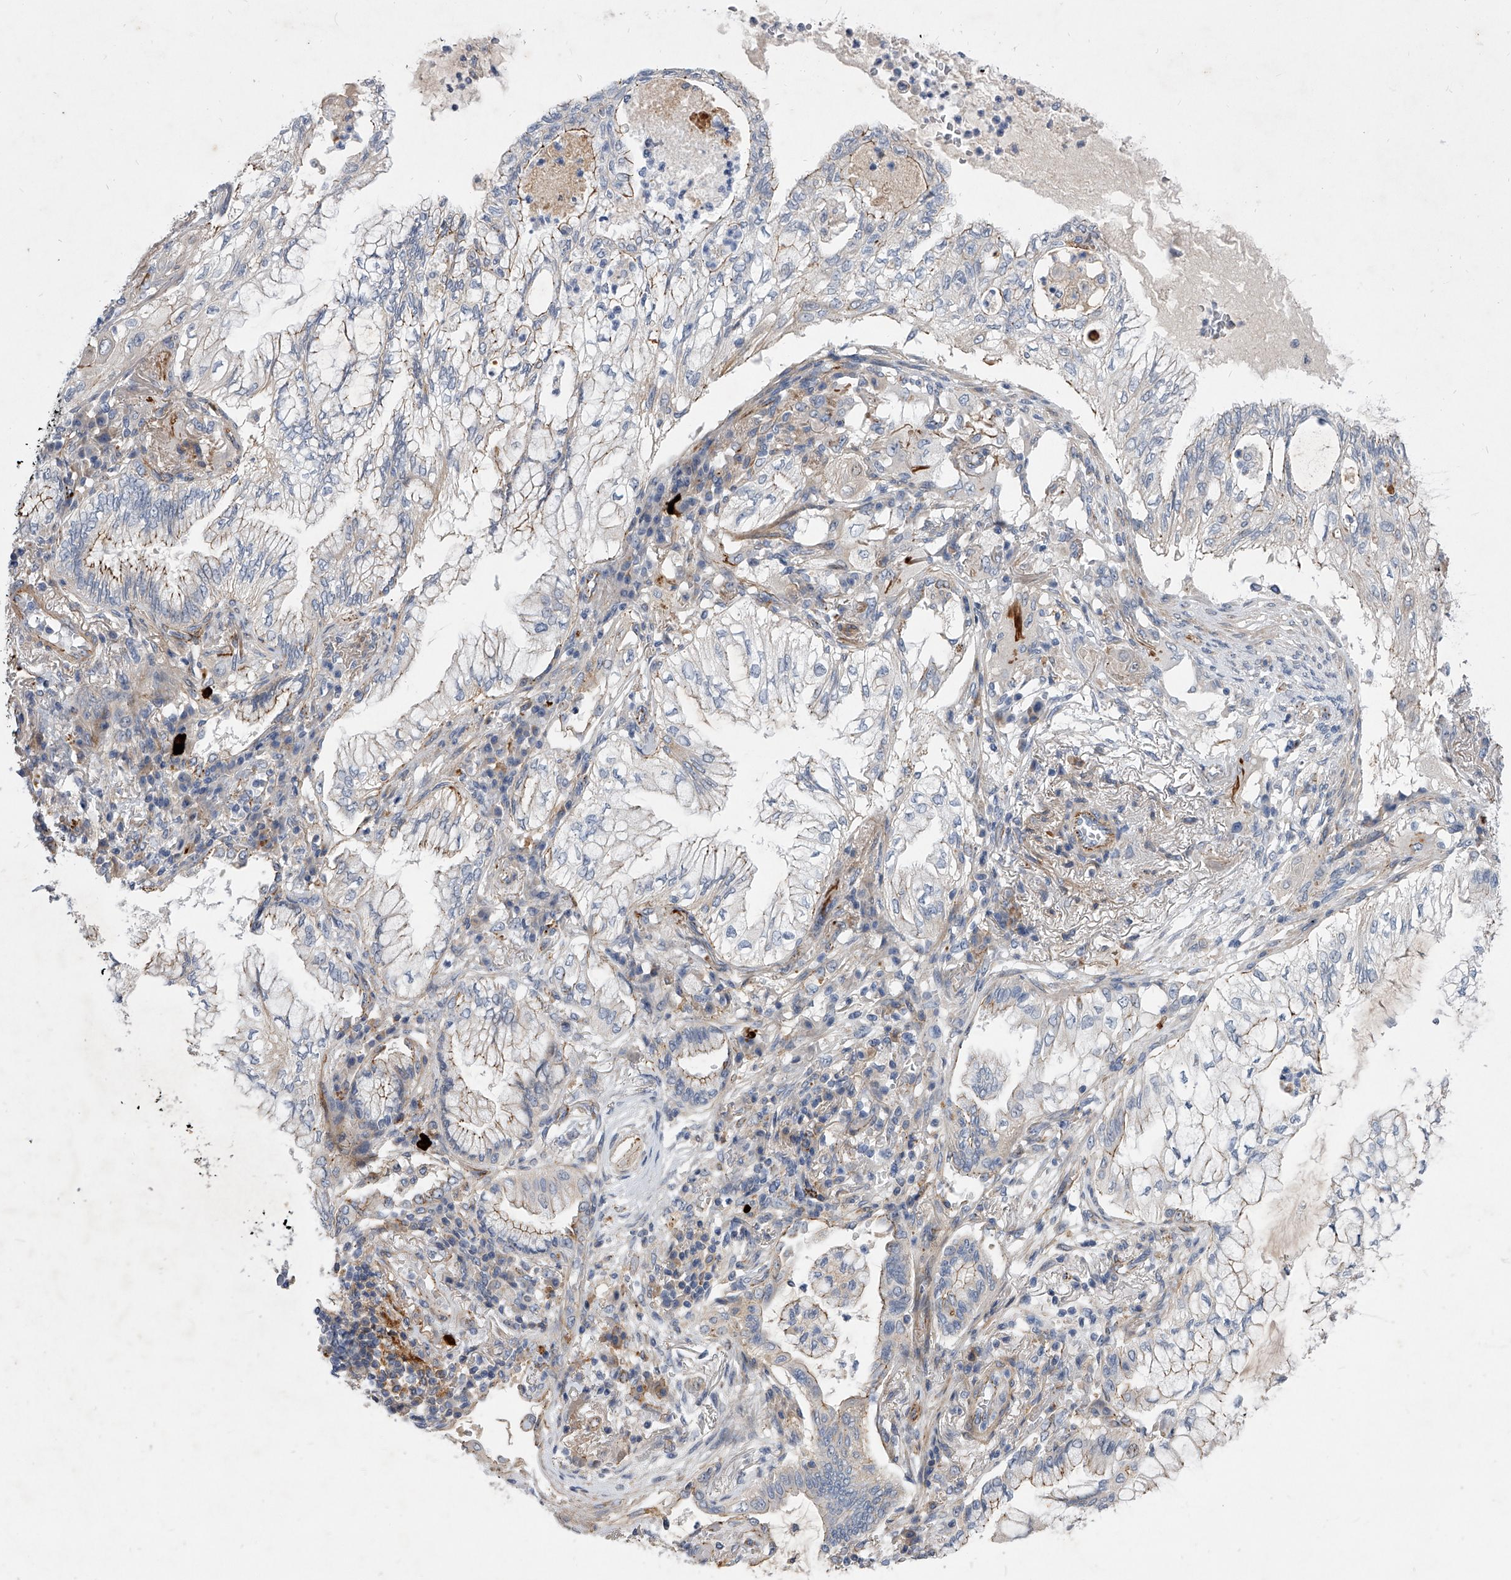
{"staining": {"intensity": "moderate", "quantity": "<25%", "location": "cytoplasmic/membranous"}, "tissue": "lung cancer", "cell_type": "Tumor cells", "image_type": "cancer", "snomed": [{"axis": "morphology", "description": "Adenocarcinoma, NOS"}, {"axis": "topography", "description": "Lung"}], "caption": "IHC micrograph of human lung cancer (adenocarcinoma) stained for a protein (brown), which exhibits low levels of moderate cytoplasmic/membranous expression in approximately <25% of tumor cells.", "gene": "MINDY4", "patient": {"sex": "female", "age": 70}}